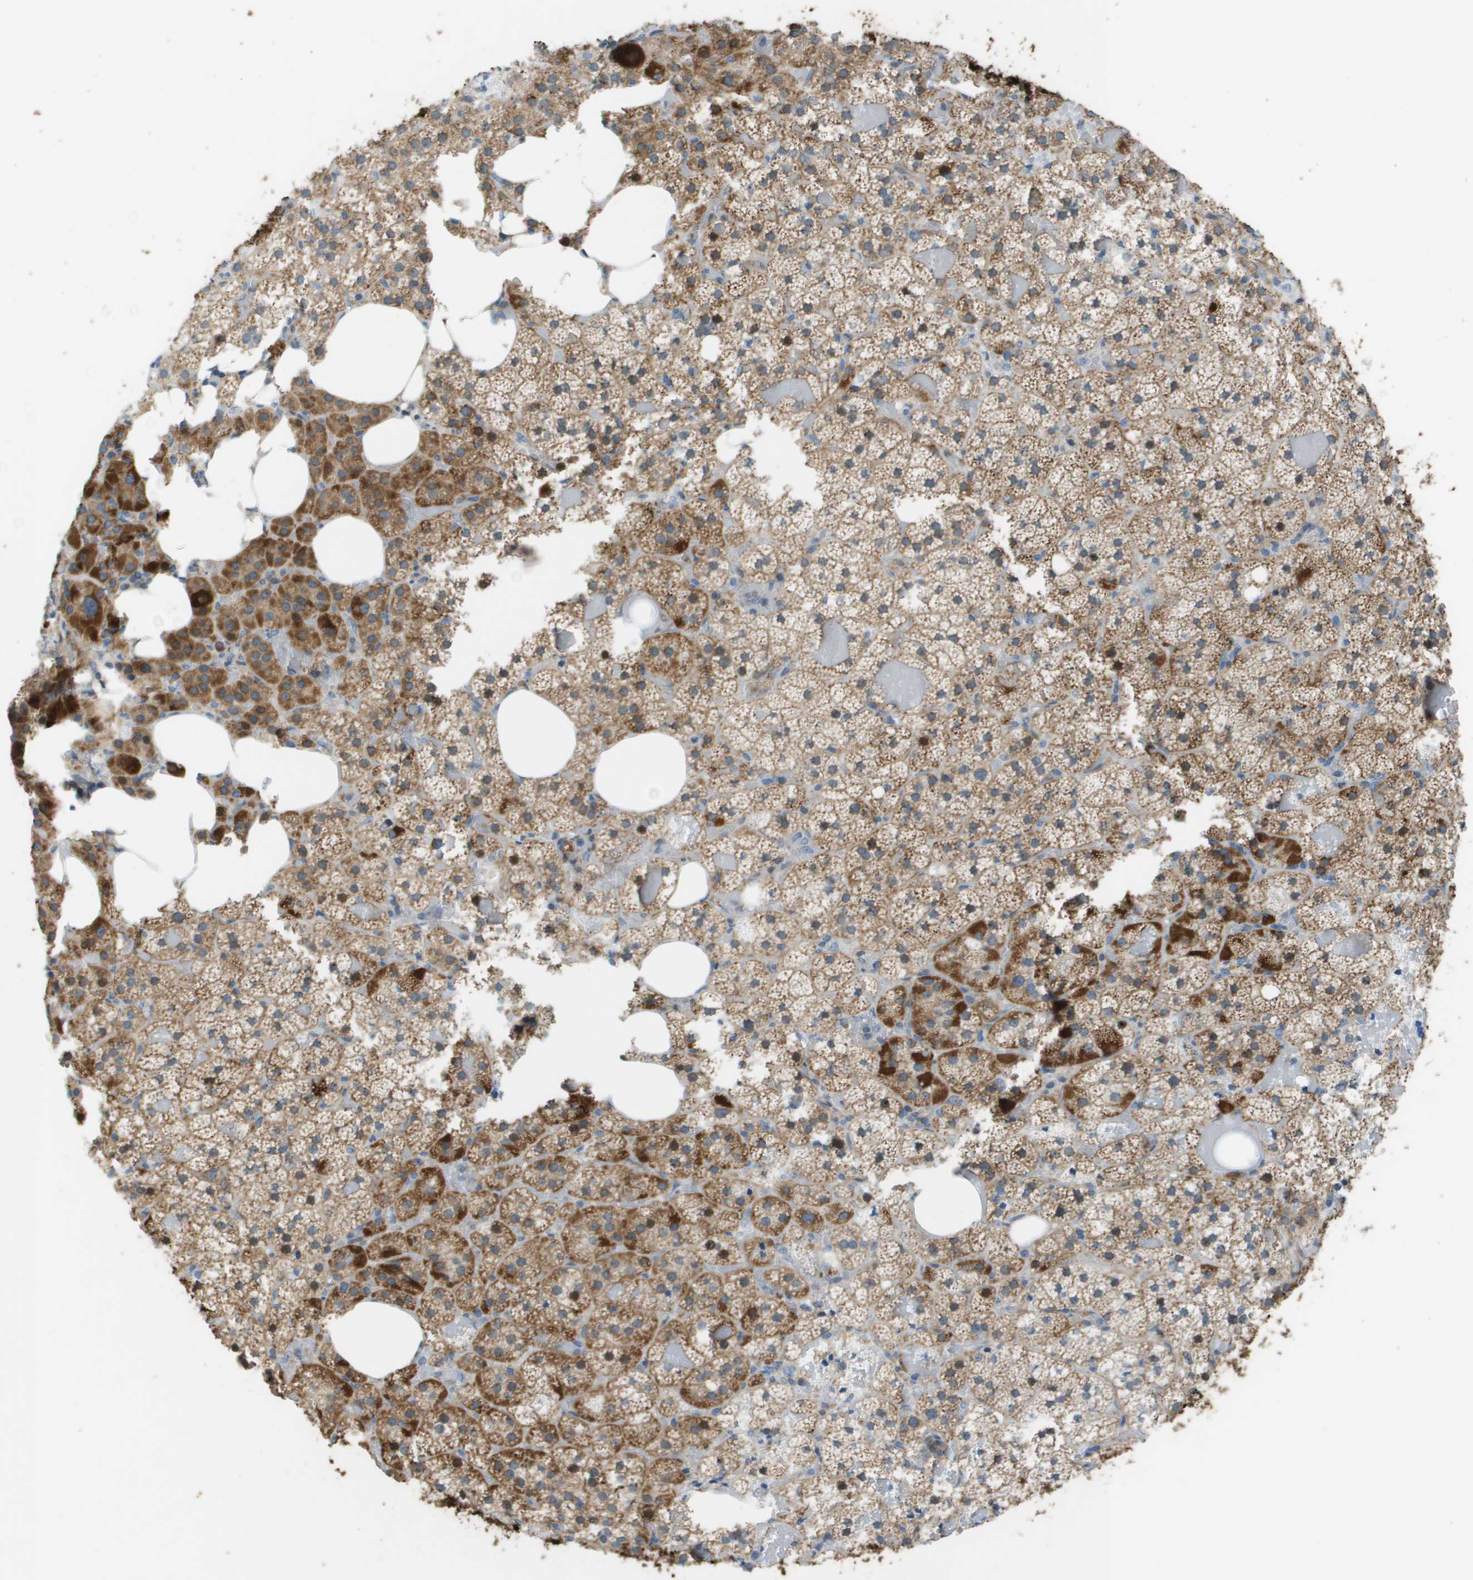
{"staining": {"intensity": "moderate", "quantity": ">75%", "location": "cytoplasmic/membranous"}, "tissue": "adrenal gland", "cell_type": "Glandular cells", "image_type": "normal", "snomed": [{"axis": "morphology", "description": "Normal tissue, NOS"}, {"axis": "topography", "description": "Adrenal gland"}], "caption": "Human adrenal gland stained with a brown dye displays moderate cytoplasmic/membranous positive positivity in about >75% of glandular cells.", "gene": "GALNT6", "patient": {"sex": "female", "age": 59}}